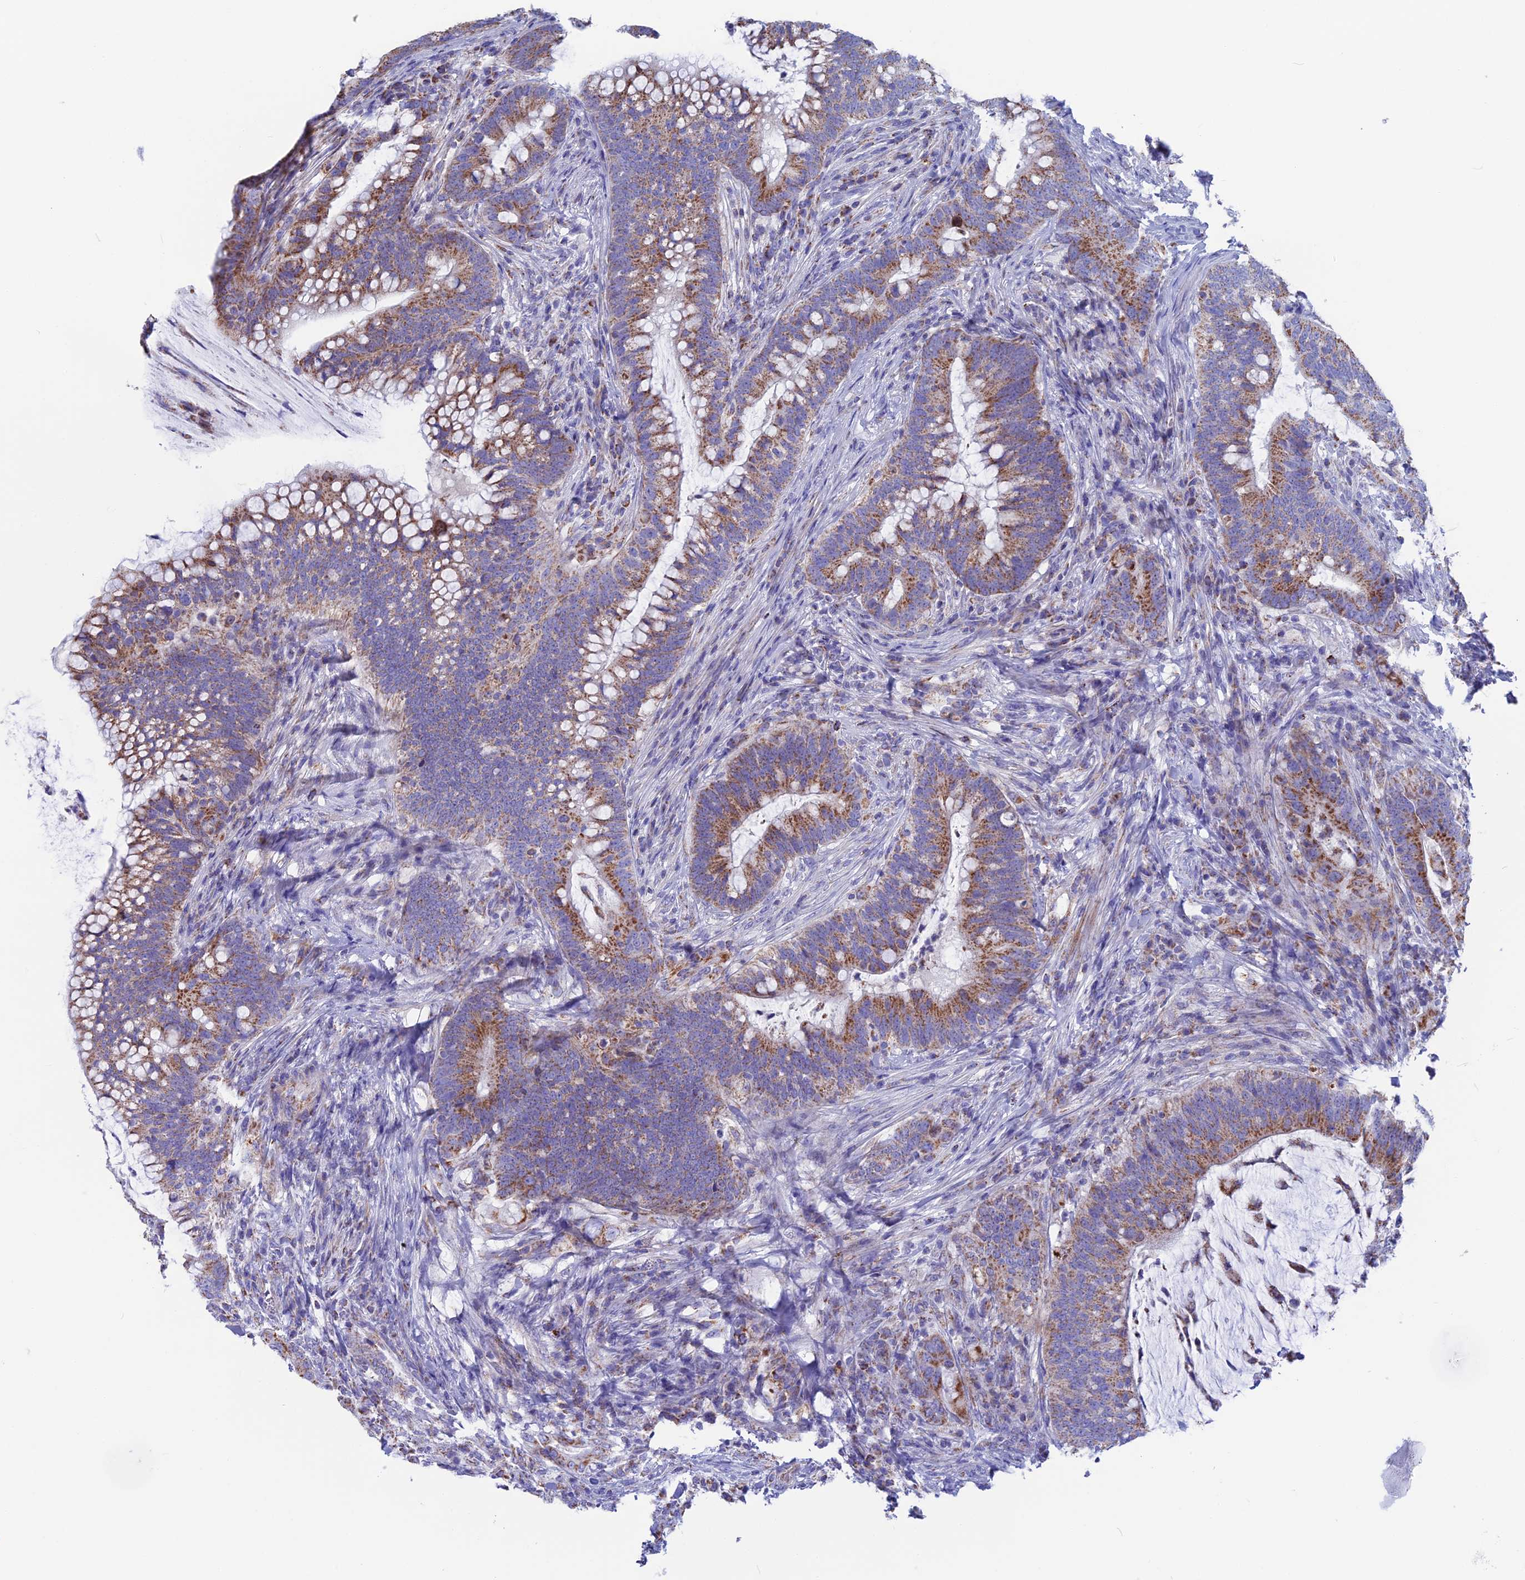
{"staining": {"intensity": "moderate", "quantity": ">75%", "location": "cytoplasmic/membranous"}, "tissue": "colorectal cancer", "cell_type": "Tumor cells", "image_type": "cancer", "snomed": [{"axis": "morphology", "description": "Adenocarcinoma, NOS"}, {"axis": "topography", "description": "Colon"}], "caption": "A medium amount of moderate cytoplasmic/membranous positivity is appreciated in about >75% of tumor cells in colorectal adenocarcinoma tissue.", "gene": "CS", "patient": {"sex": "female", "age": 66}}